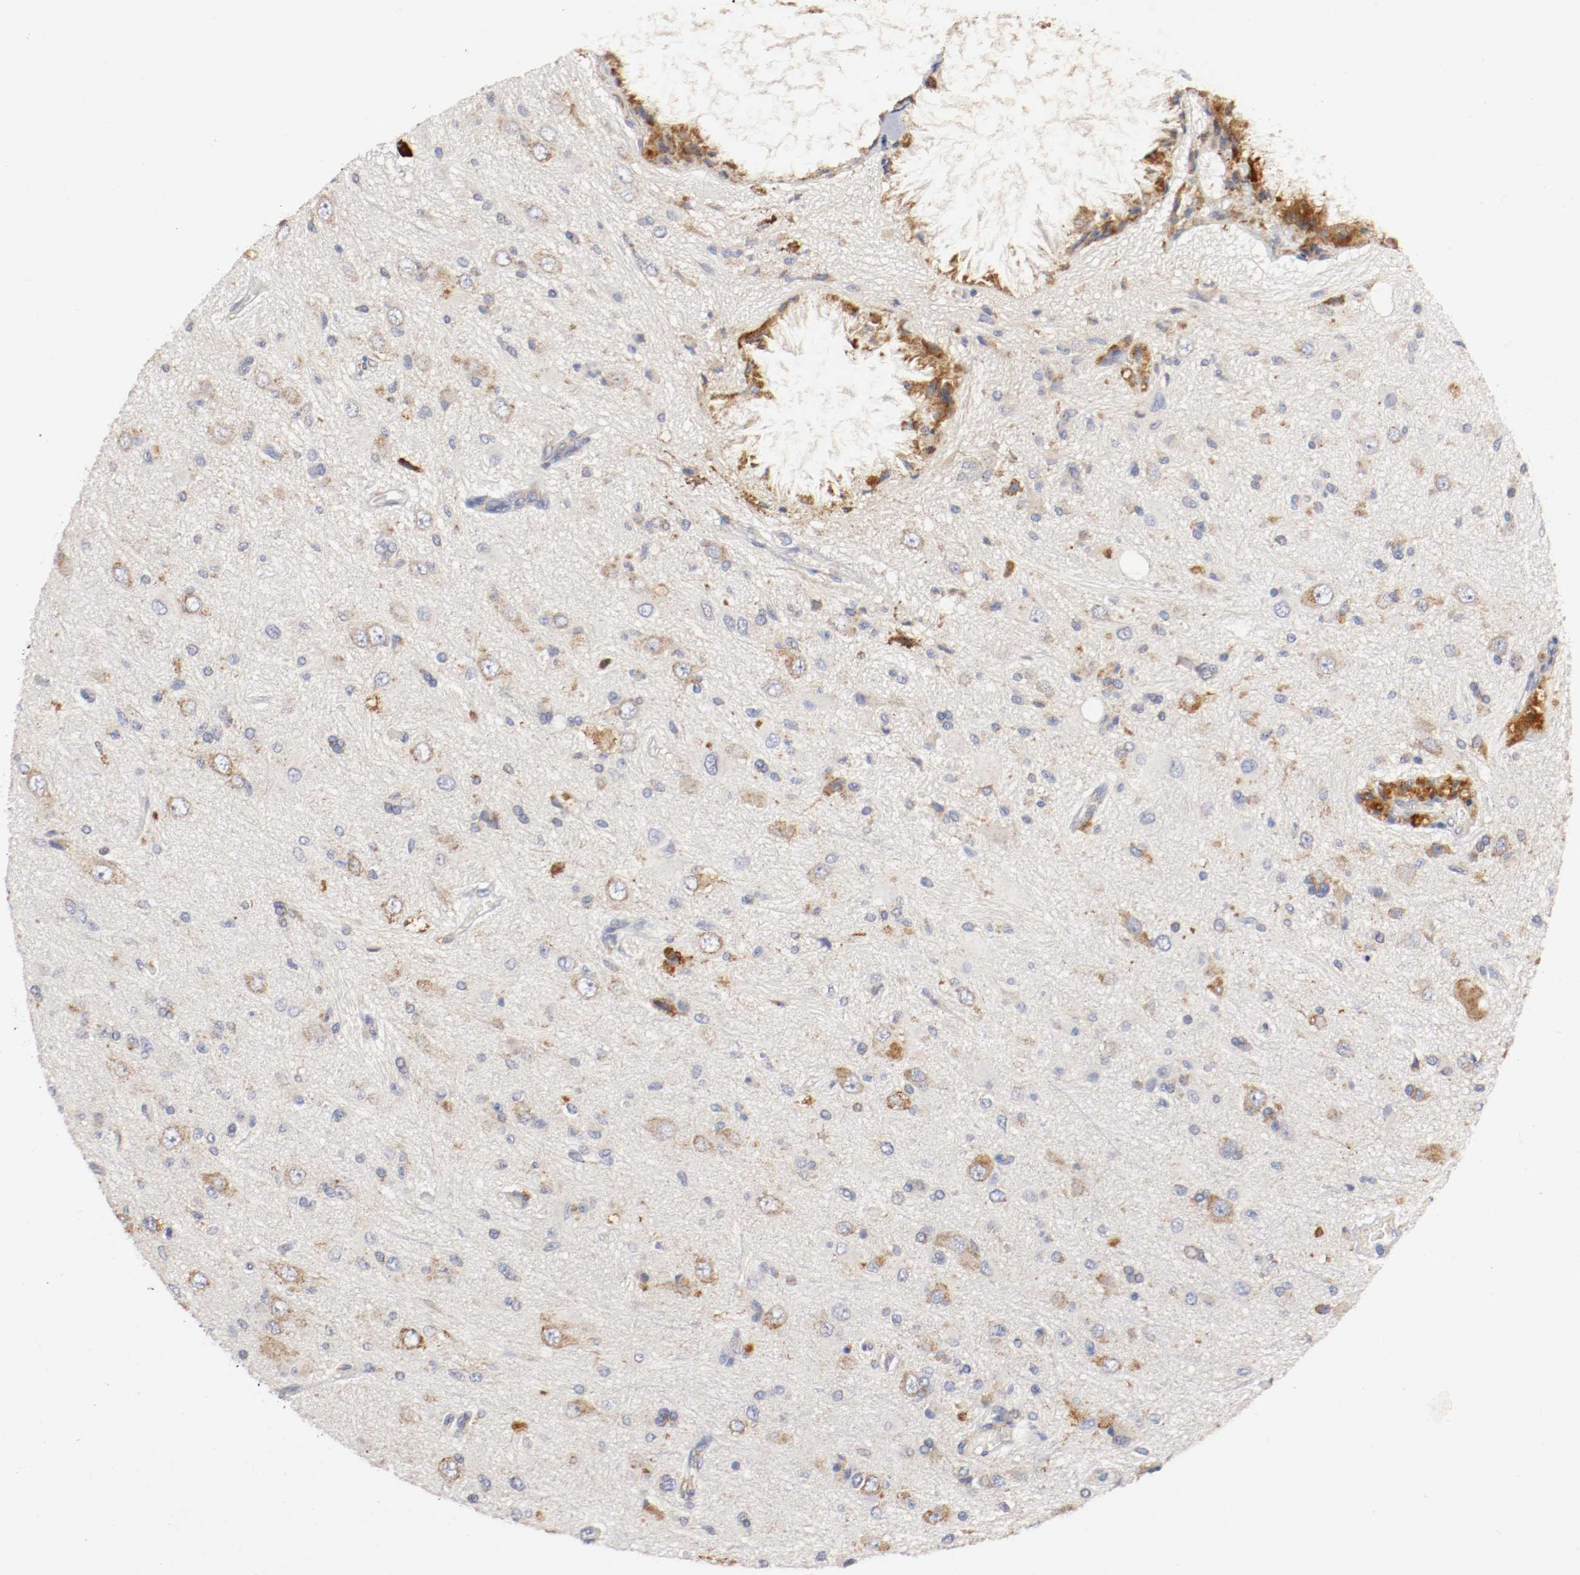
{"staining": {"intensity": "moderate", "quantity": "25%-75%", "location": "cytoplasmic/membranous"}, "tissue": "glioma", "cell_type": "Tumor cells", "image_type": "cancer", "snomed": [{"axis": "morphology", "description": "Glioma, malignant, High grade"}, {"axis": "topography", "description": "Brain"}], "caption": "Protein expression analysis of human glioma reveals moderate cytoplasmic/membranous expression in approximately 25%-75% of tumor cells.", "gene": "TRAF2", "patient": {"sex": "male", "age": 47}}